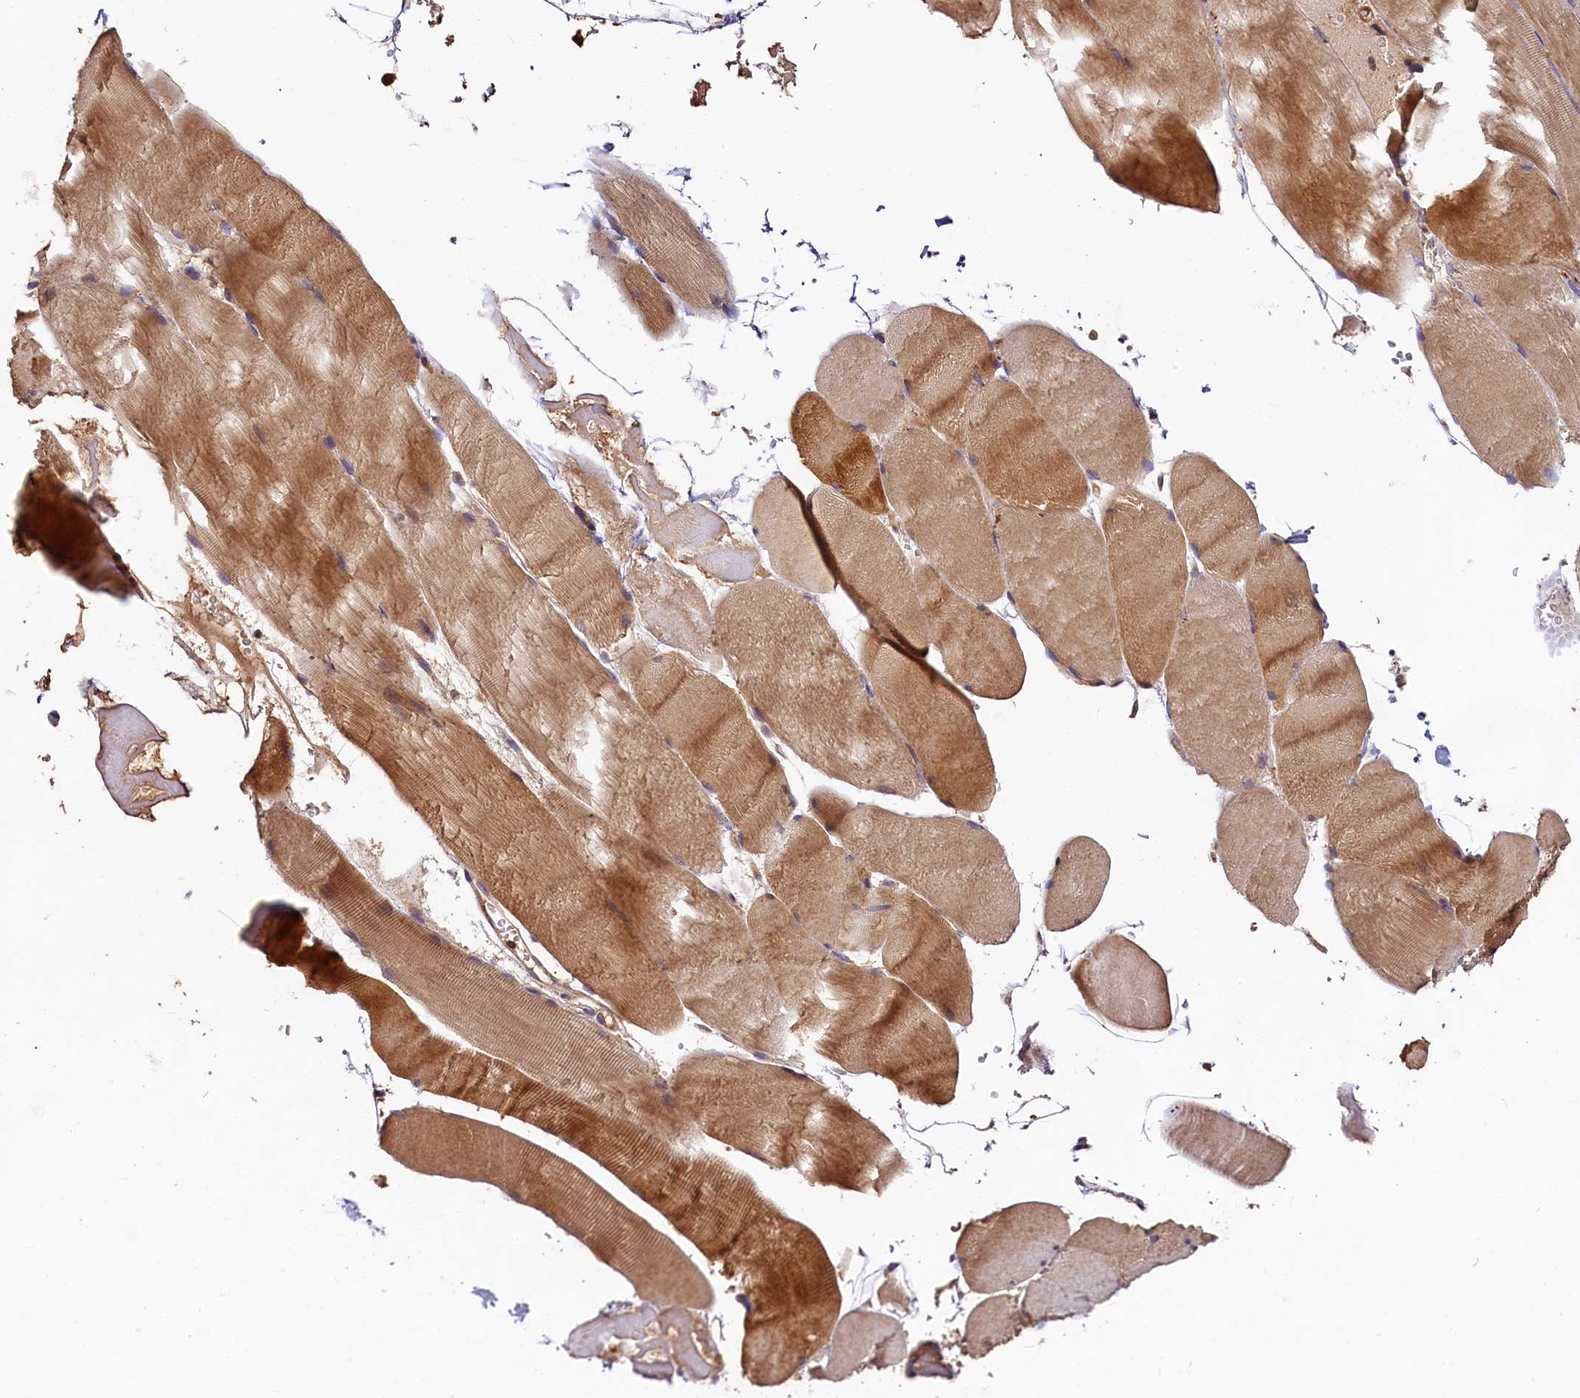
{"staining": {"intensity": "strong", "quantity": "25%-75%", "location": "cytoplasmic/membranous"}, "tissue": "skeletal muscle", "cell_type": "Myocytes", "image_type": "normal", "snomed": [{"axis": "morphology", "description": "Normal tissue, NOS"}, {"axis": "topography", "description": "Skeletal muscle"}, {"axis": "topography", "description": "Head-Neck"}], "caption": "Immunohistochemistry staining of unremarkable skeletal muscle, which displays high levels of strong cytoplasmic/membranous positivity in approximately 25%-75% of myocytes indicating strong cytoplasmic/membranous protein staining. The staining was performed using DAB (brown) for protein detection and nuclei were counterstained in hematoxylin (blue).", "gene": "HMOX2", "patient": {"sex": "male", "age": 66}}